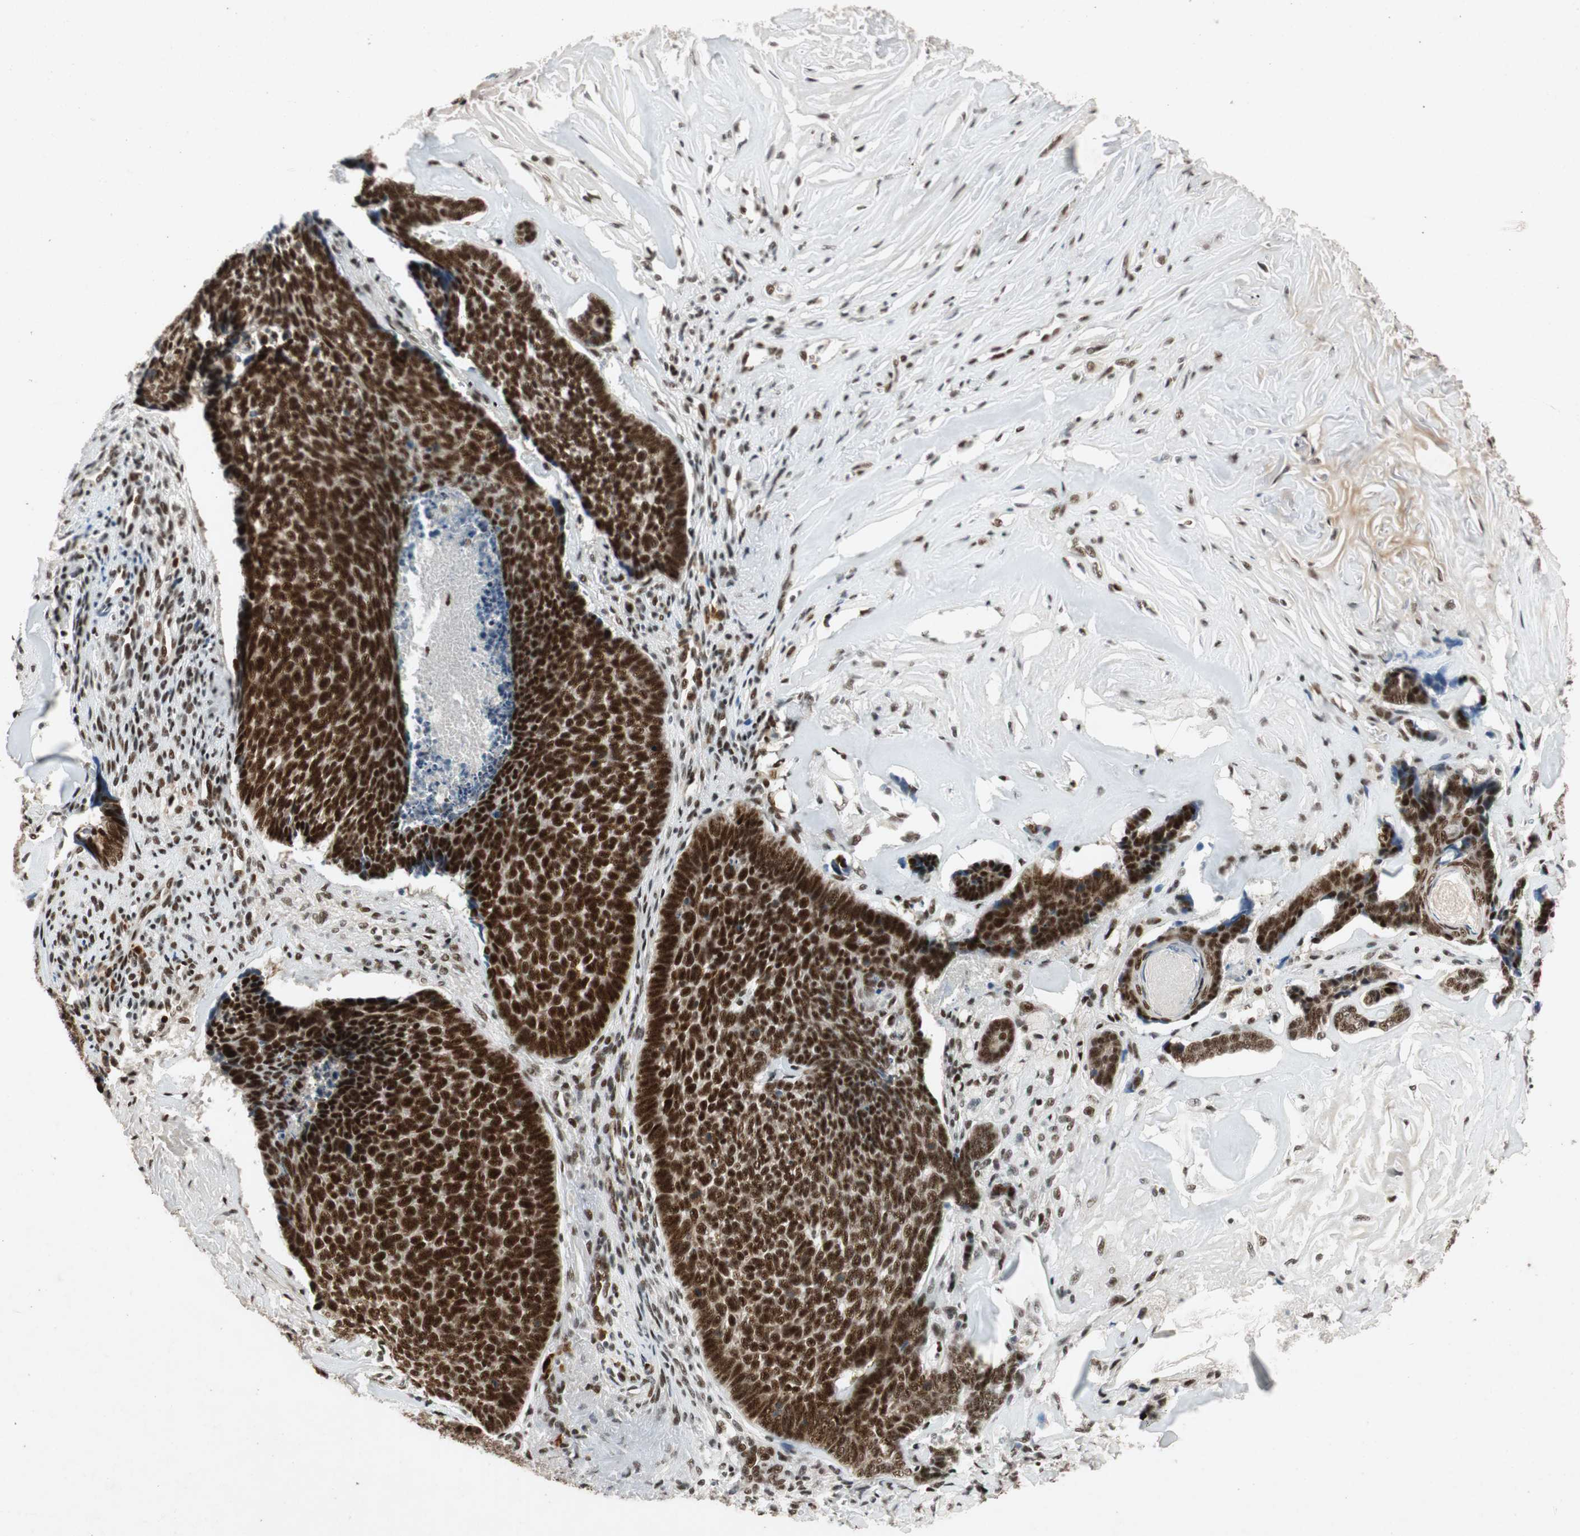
{"staining": {"intensity": "strong", "quantity": ">75%", "location": "nuclear"}, "tissue": "skin cancer", "cell_type": "Tumor cells", "image_type": "cancer", "snomed": [{"axis": "morphology", "description": "Basal cell carcinoma"}, {"axis": "topography", "description": "Skin"}], "caption": "An image of human skin cancer stained for a protein displays strong nuclear brown staining in tumor cells. (Brightfield microscopy of DAB IHC at high magnification).", "gene": "NCBP3", "patient": {"sex": "male", "age": 84}}